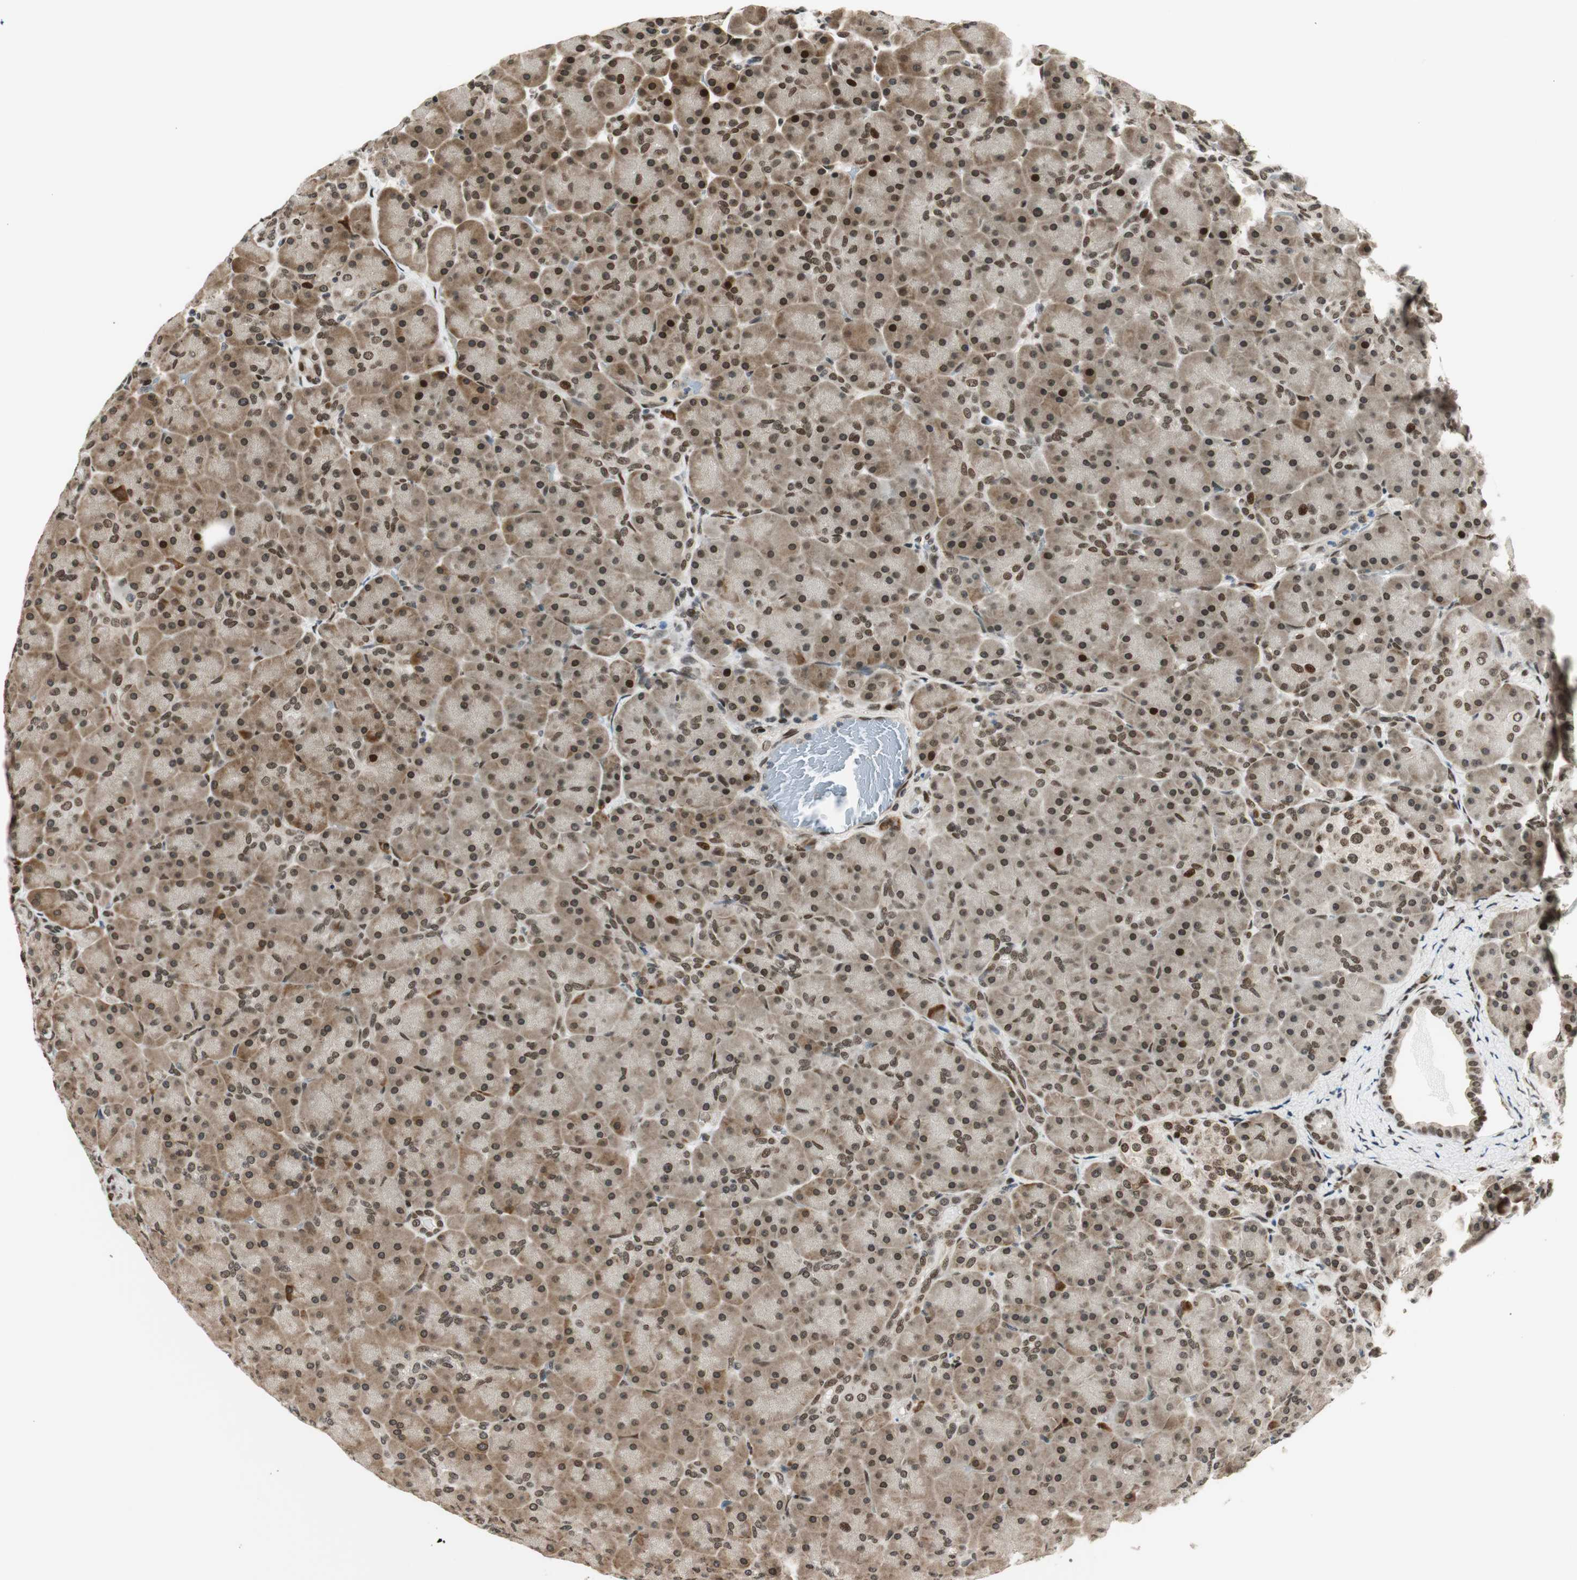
{"staining": {"intensity": "strong", "quantity": ">75%", "location": "cytoplasmic/membranous,nuclear"}, "tissue": "pancreas", "cell_type": "Exocrine glandular cells", "image_type": "normal", "snomed": [{"axis": "morphology", "description": "Normal tissue, NOS"}, {"axis": "topography", "description": "Pancreas"}], "caption": "Exocrine glandular cells reveal high levels of strong cytoplasmic/membranous,nuclear positivity in about >75% of cells in normal pancreas. The protein of interest is shown in brown color, while the nuclei are stained blue.", "gene": "RING1", "patient": {"sex": "male", "age": 66}}